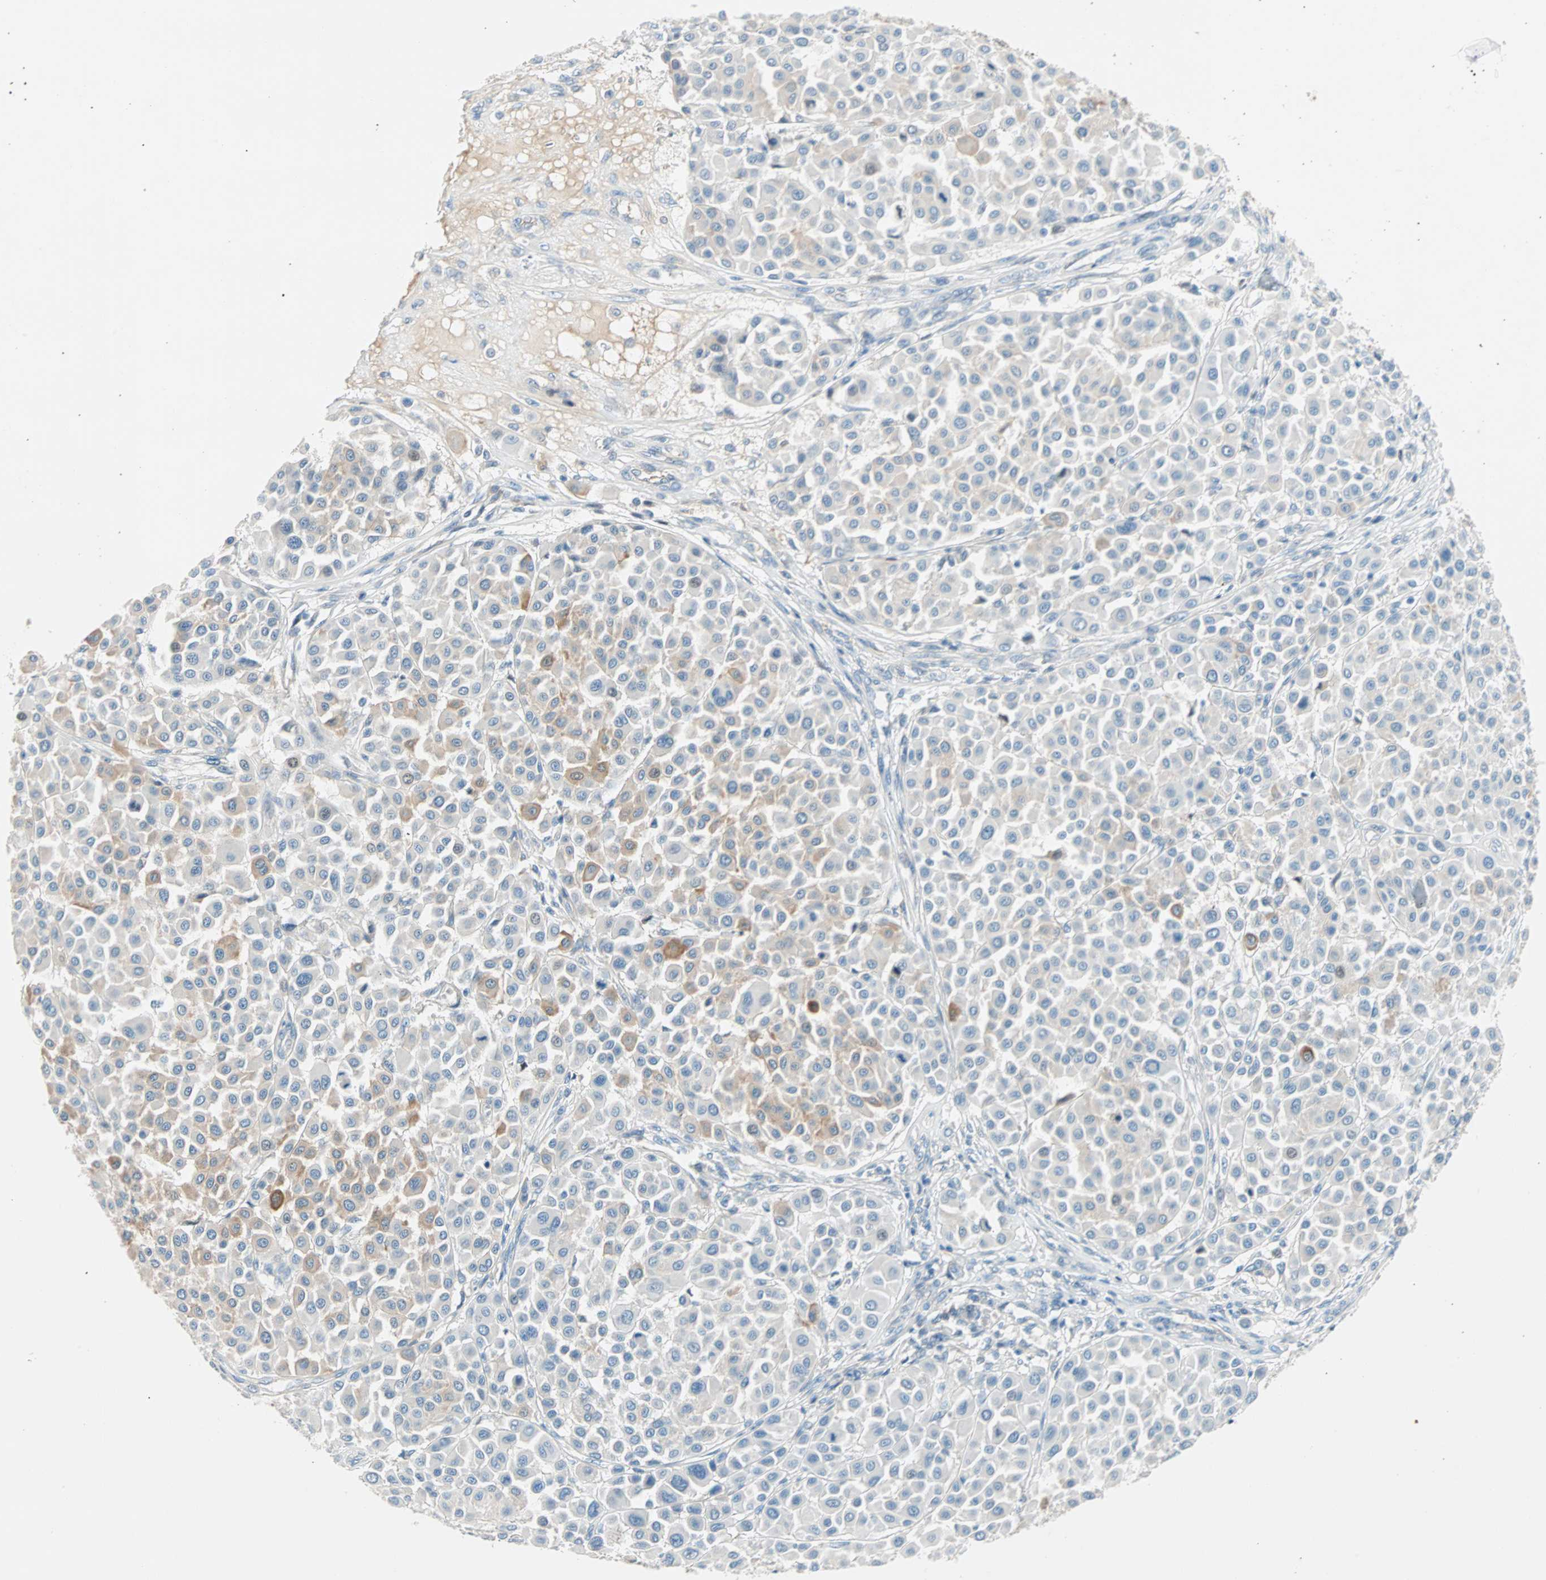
{"staining": {"intensity": "moderate", "quantity": "<25%", "location": "cytoplasmic/membranous"}, "tissue": "melanoma", "cell_type": "Tumor cells", "image_type": "cancer", "snomed": [{"axis": "morphology", "description": "Malignant melanoma, Metastatic site"}, {"axis": "topography", "description": "Soft tissue"}], "caption": "IHC micrograph of neoplastic tissue: human malignant melanoma (metastatic site) stained using immunohistochemistry demonstrates low levels of moderate protein expression localized specifically in the cytoplasmic/membranous of tumor cells, appearing as a cytoplasmic/membranous brown color.", "gene": "TMEM163", "patient": {"sex": "male", "age": 41}}